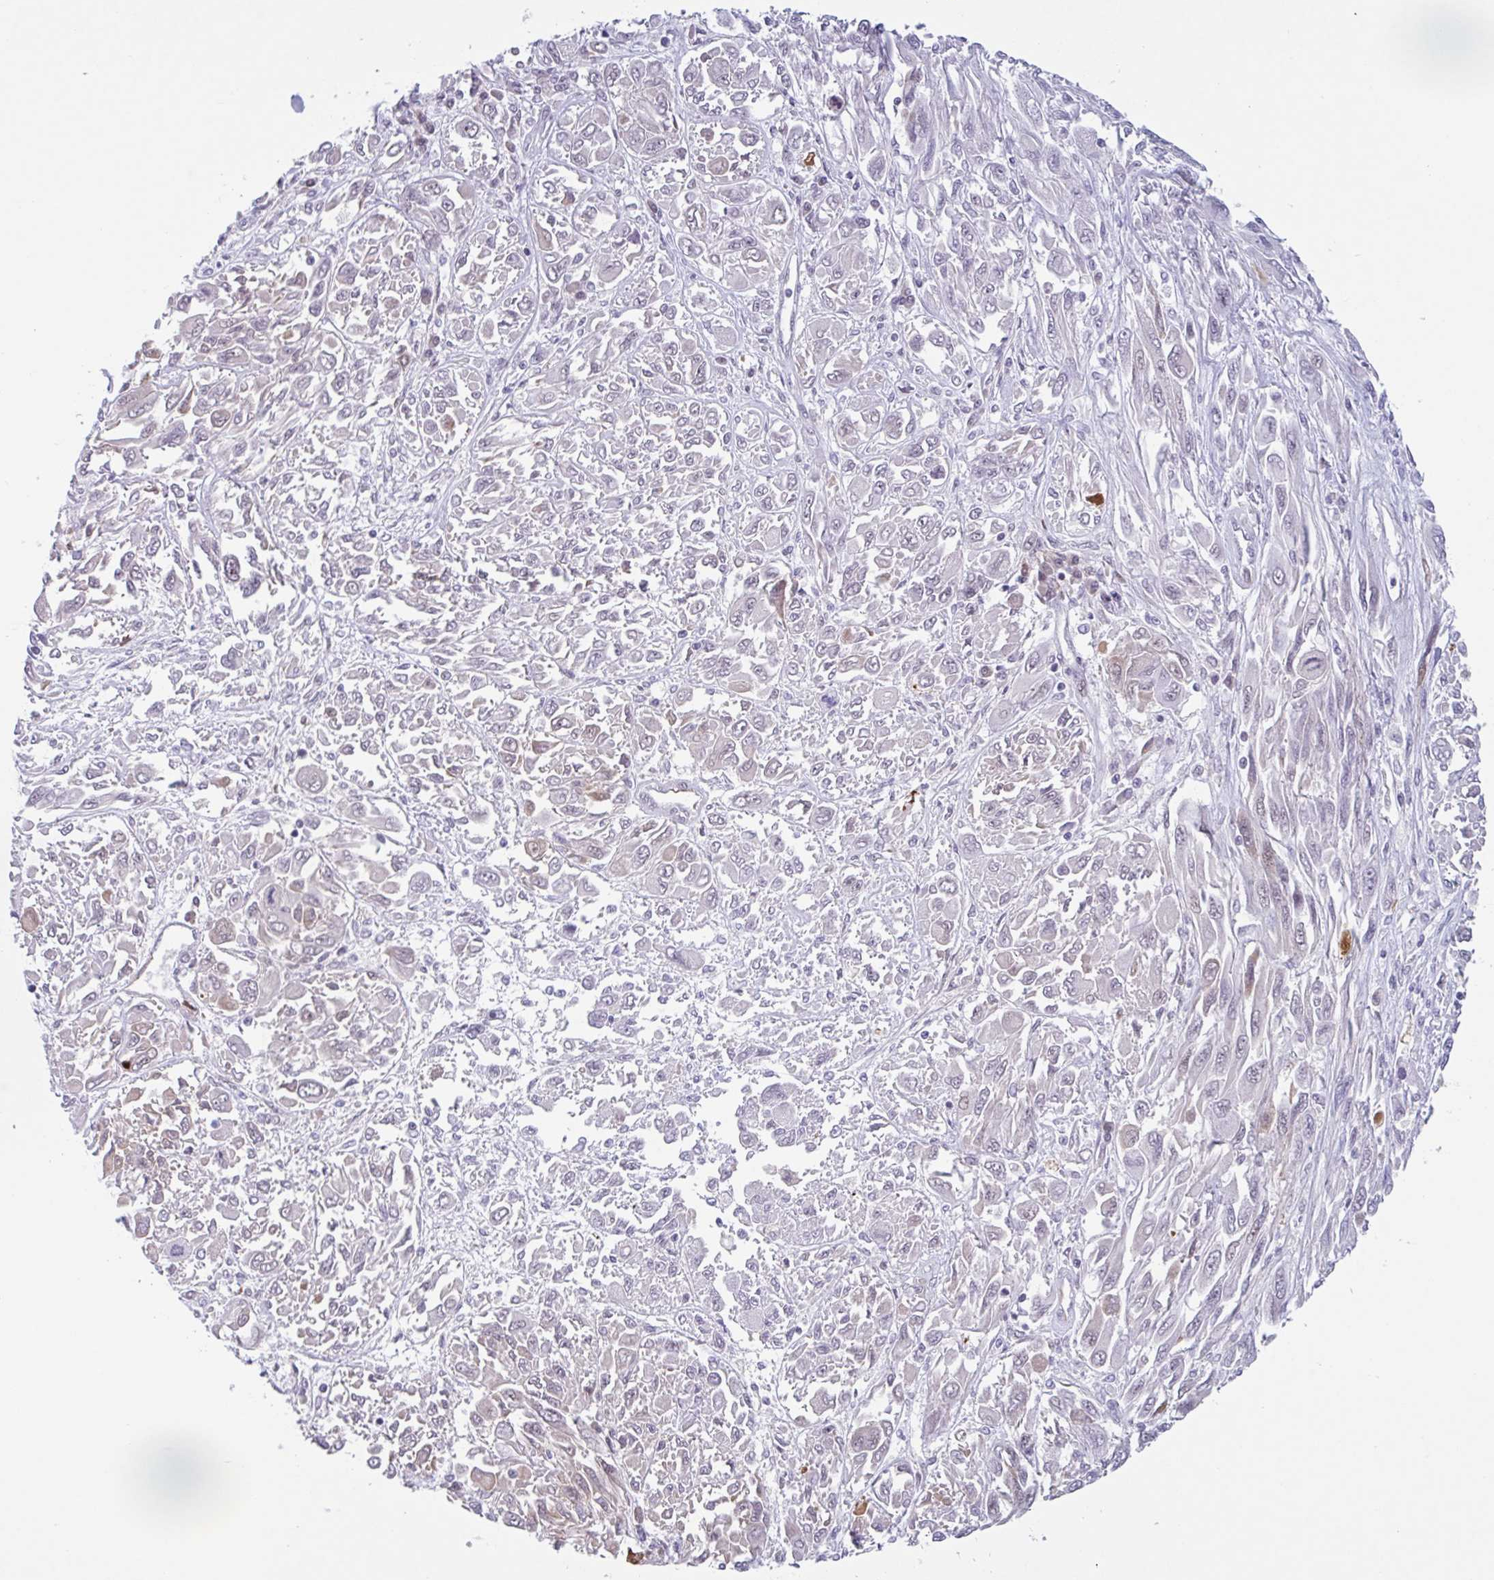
{"staining": {"intensity": "weak", "quantity": "<25%", "location": "cytoplasmic/membranous,nuclear"}, "tissue": "melanoma", "cell_type": "Tumor cells", "image_type": "cancer", "snomed": [{"axis": "morphology", "description": "Malignant melanoma, NOS"}, {"axis": "topography", "description": "Skin"}], "caption": "There is no significant expression in tumor cells of malignant melanoma.", "gene": "PLG", "patient": {"sex": "female", "age": 91}}